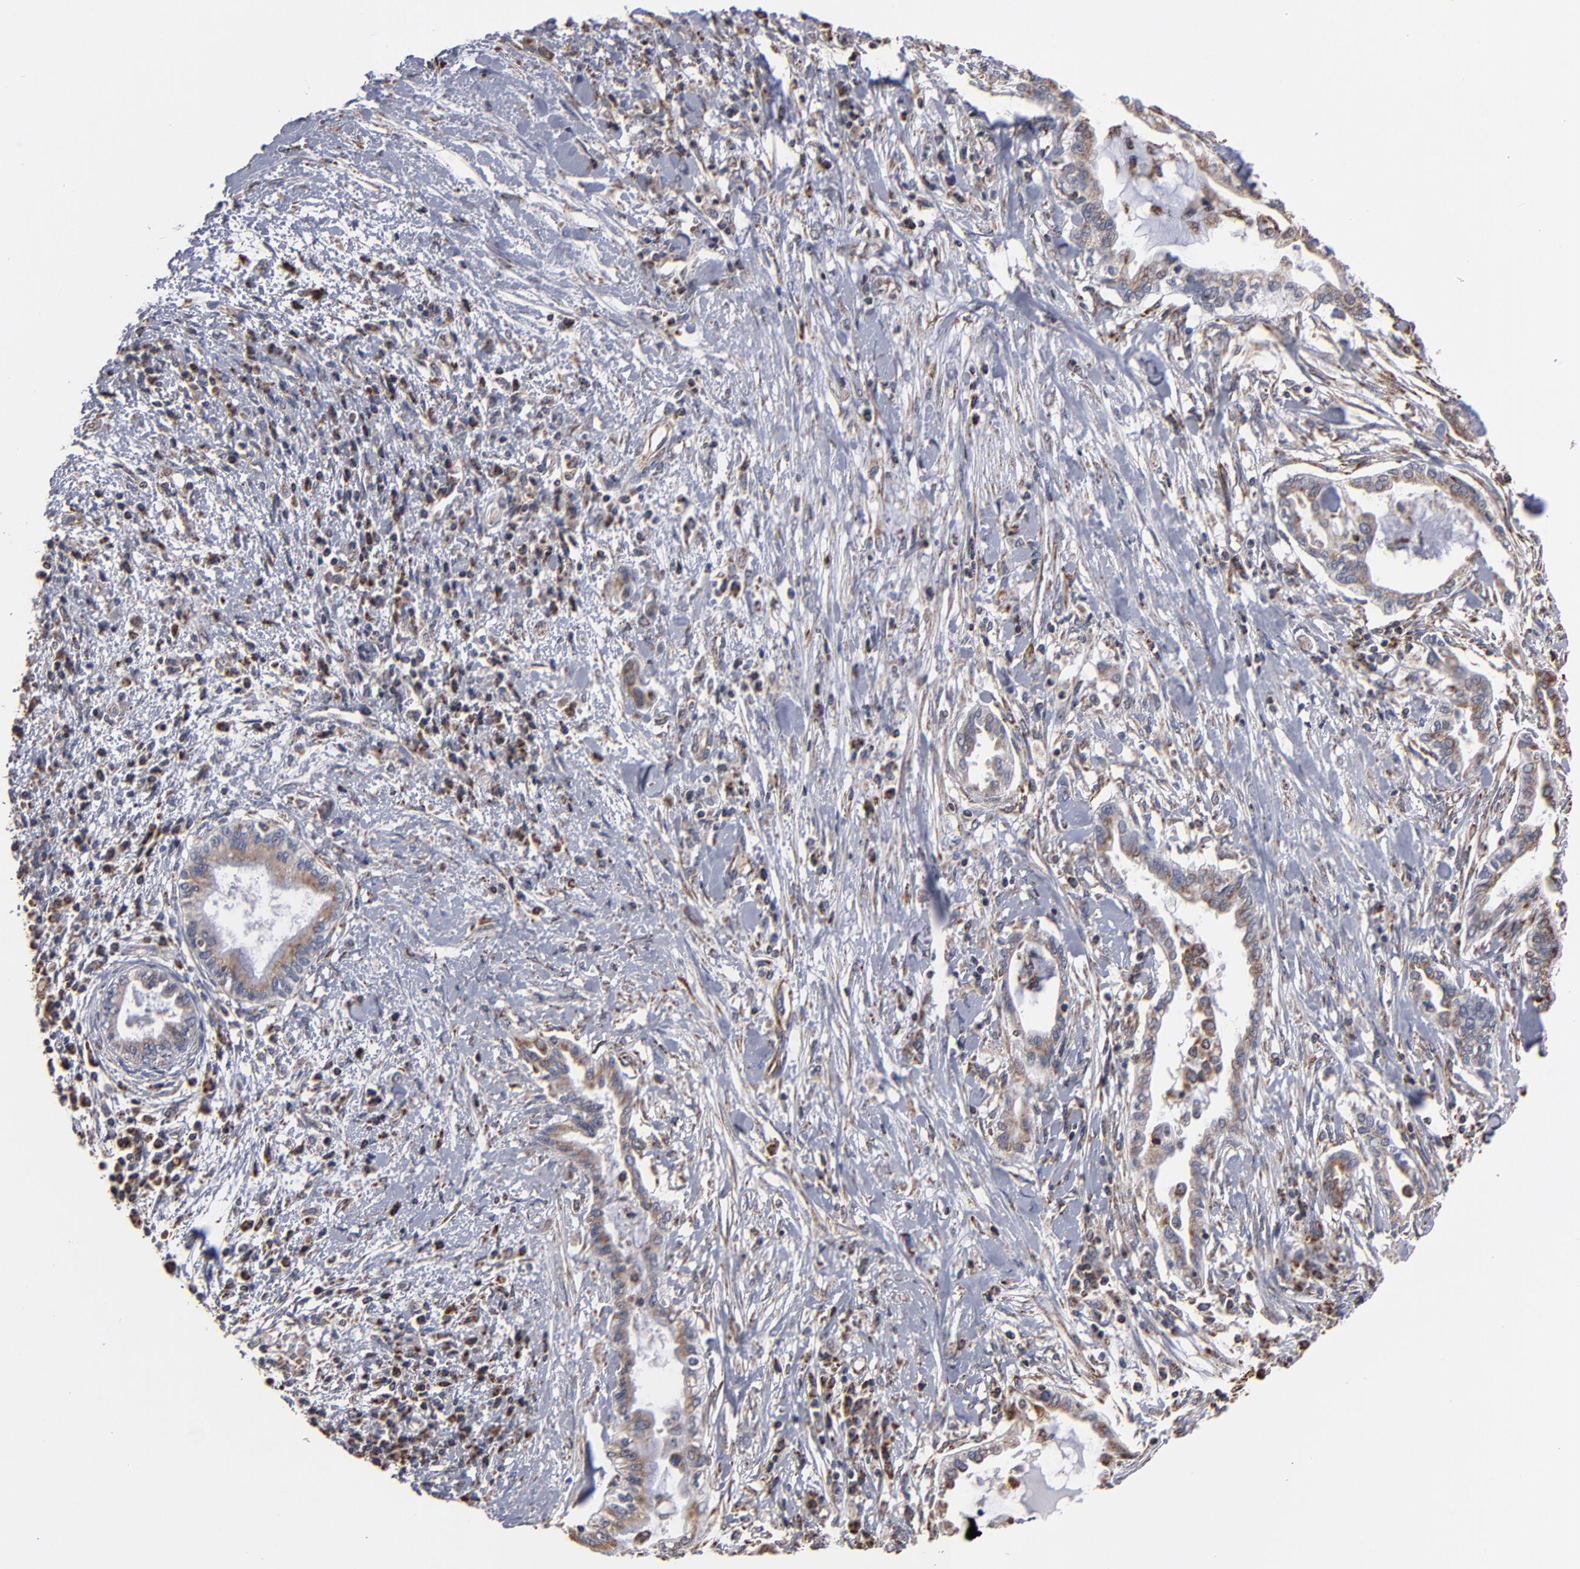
{"staining": {"intensity": "weak", "quantity": ">75%", "location": "cytoplasmic/membranous"}, "tissue": "pancreatic cancer", "cell_type": "Tumor cells", "image_type": "cancer", "snomed": [{"axis": "morphology", "description": "Adenocarcinoma, NOS"}, {"axis": "topography", "description": "Pancreas"}], "caption": "Immunohistochemical staining of human pancreatic cancer reveals low levels of weak cytoplasmic/membranous protein expression in approximately >75% of tumor cells.", "gene": "MIPOL1", "patient": {"sex": "female", "age": 64}}